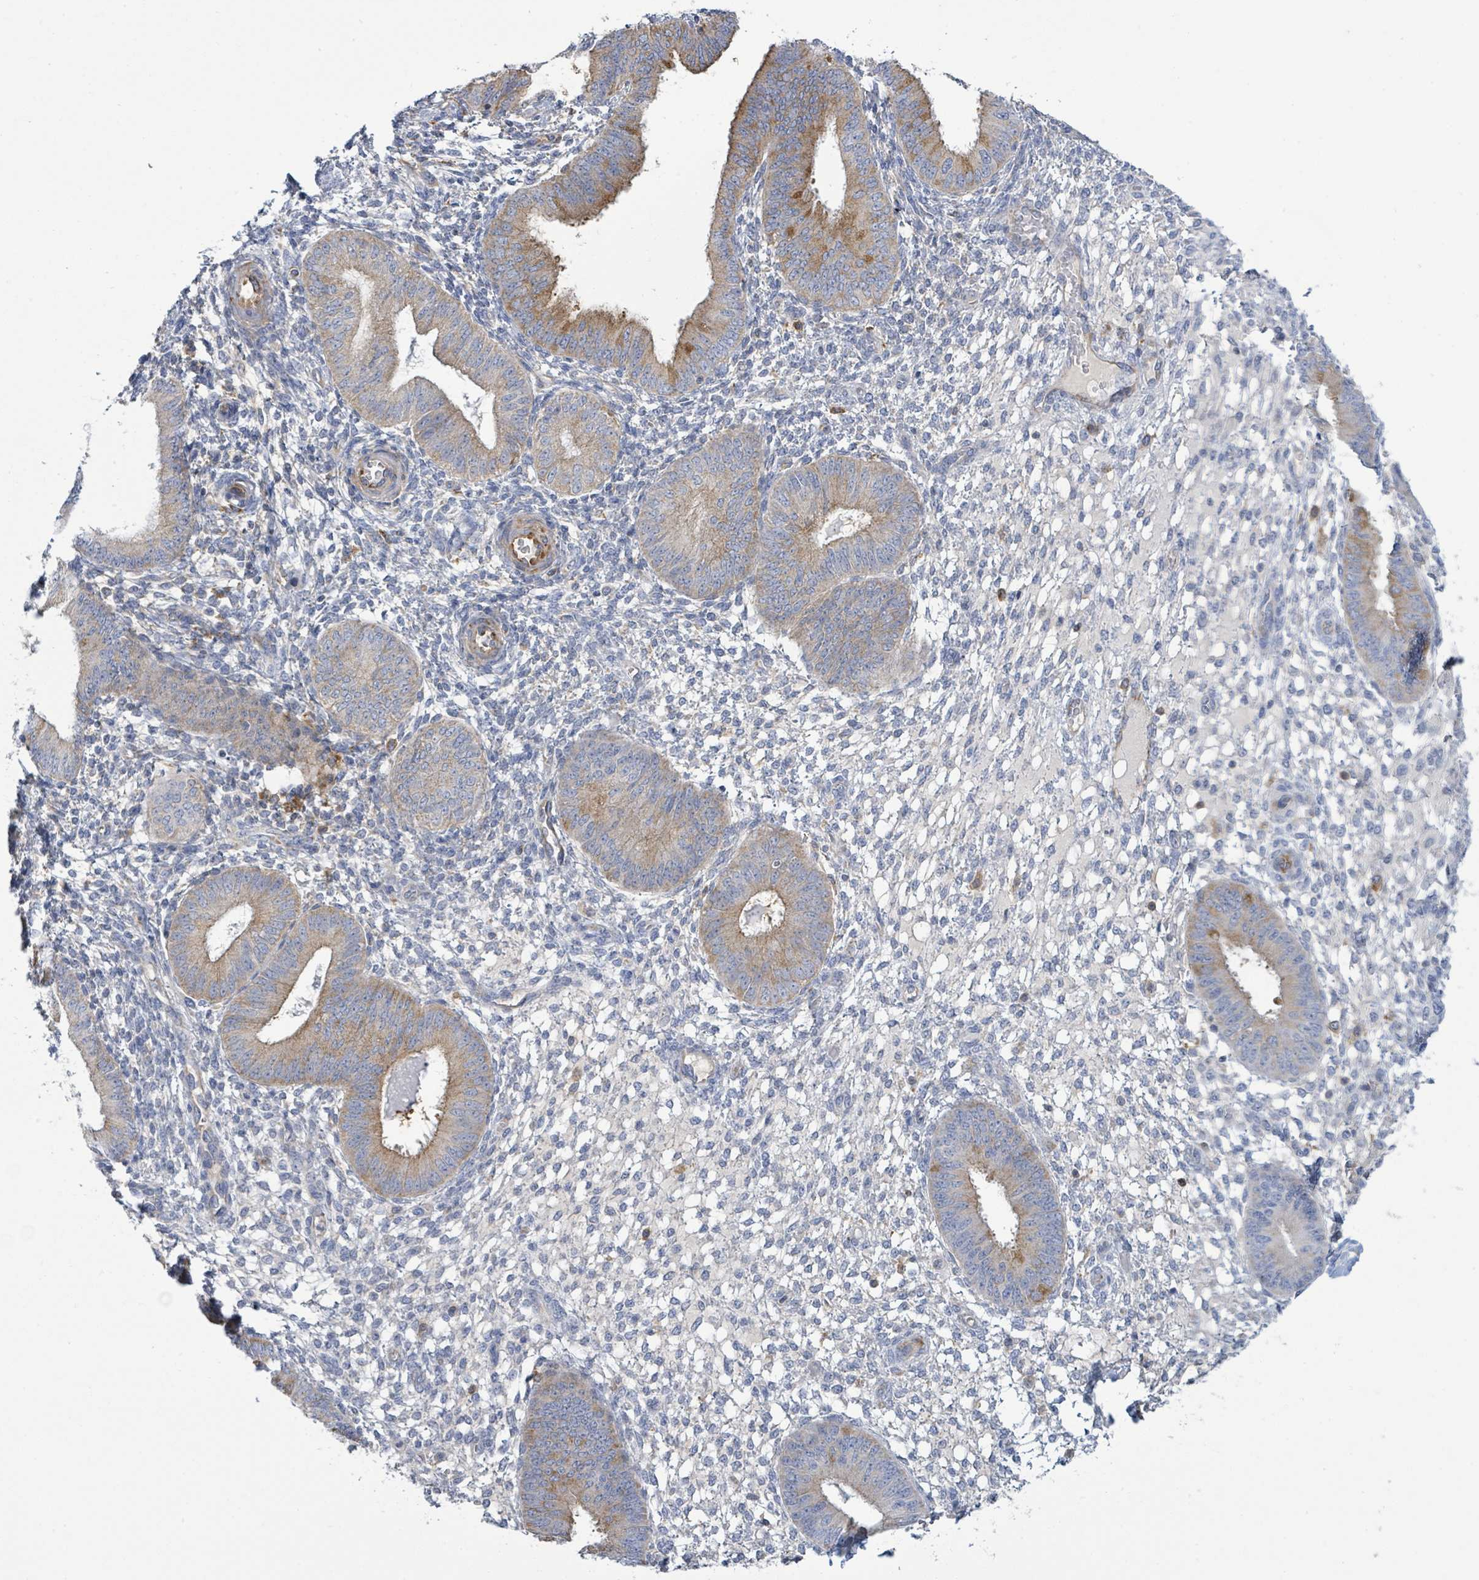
{"staining": {"intensity": "moderate", "quantity": "<25%", "location": "cytoplasmic/membranous"}, "tissue": "endometrium", "cell_type": "Cells in endometrial stroma", "image_type": "normal", "snomed": [{"axis": "morphology", "description": "Normal tissue, NOS"}, {"axis": "topography", "description": "Endometrium"}], "caption": "Cells in endometrial stroma demonstrate low levels of moderate cytoplasmic/membranous expression in about <25% of cells in unremarkable endometrium. (Stains: DAB in brown, nuclei in blue, Microscopy: brightfield microscopy at high magnification).", "gene": "EGFL7", "patient": {"sex": "female", "age": 49}}